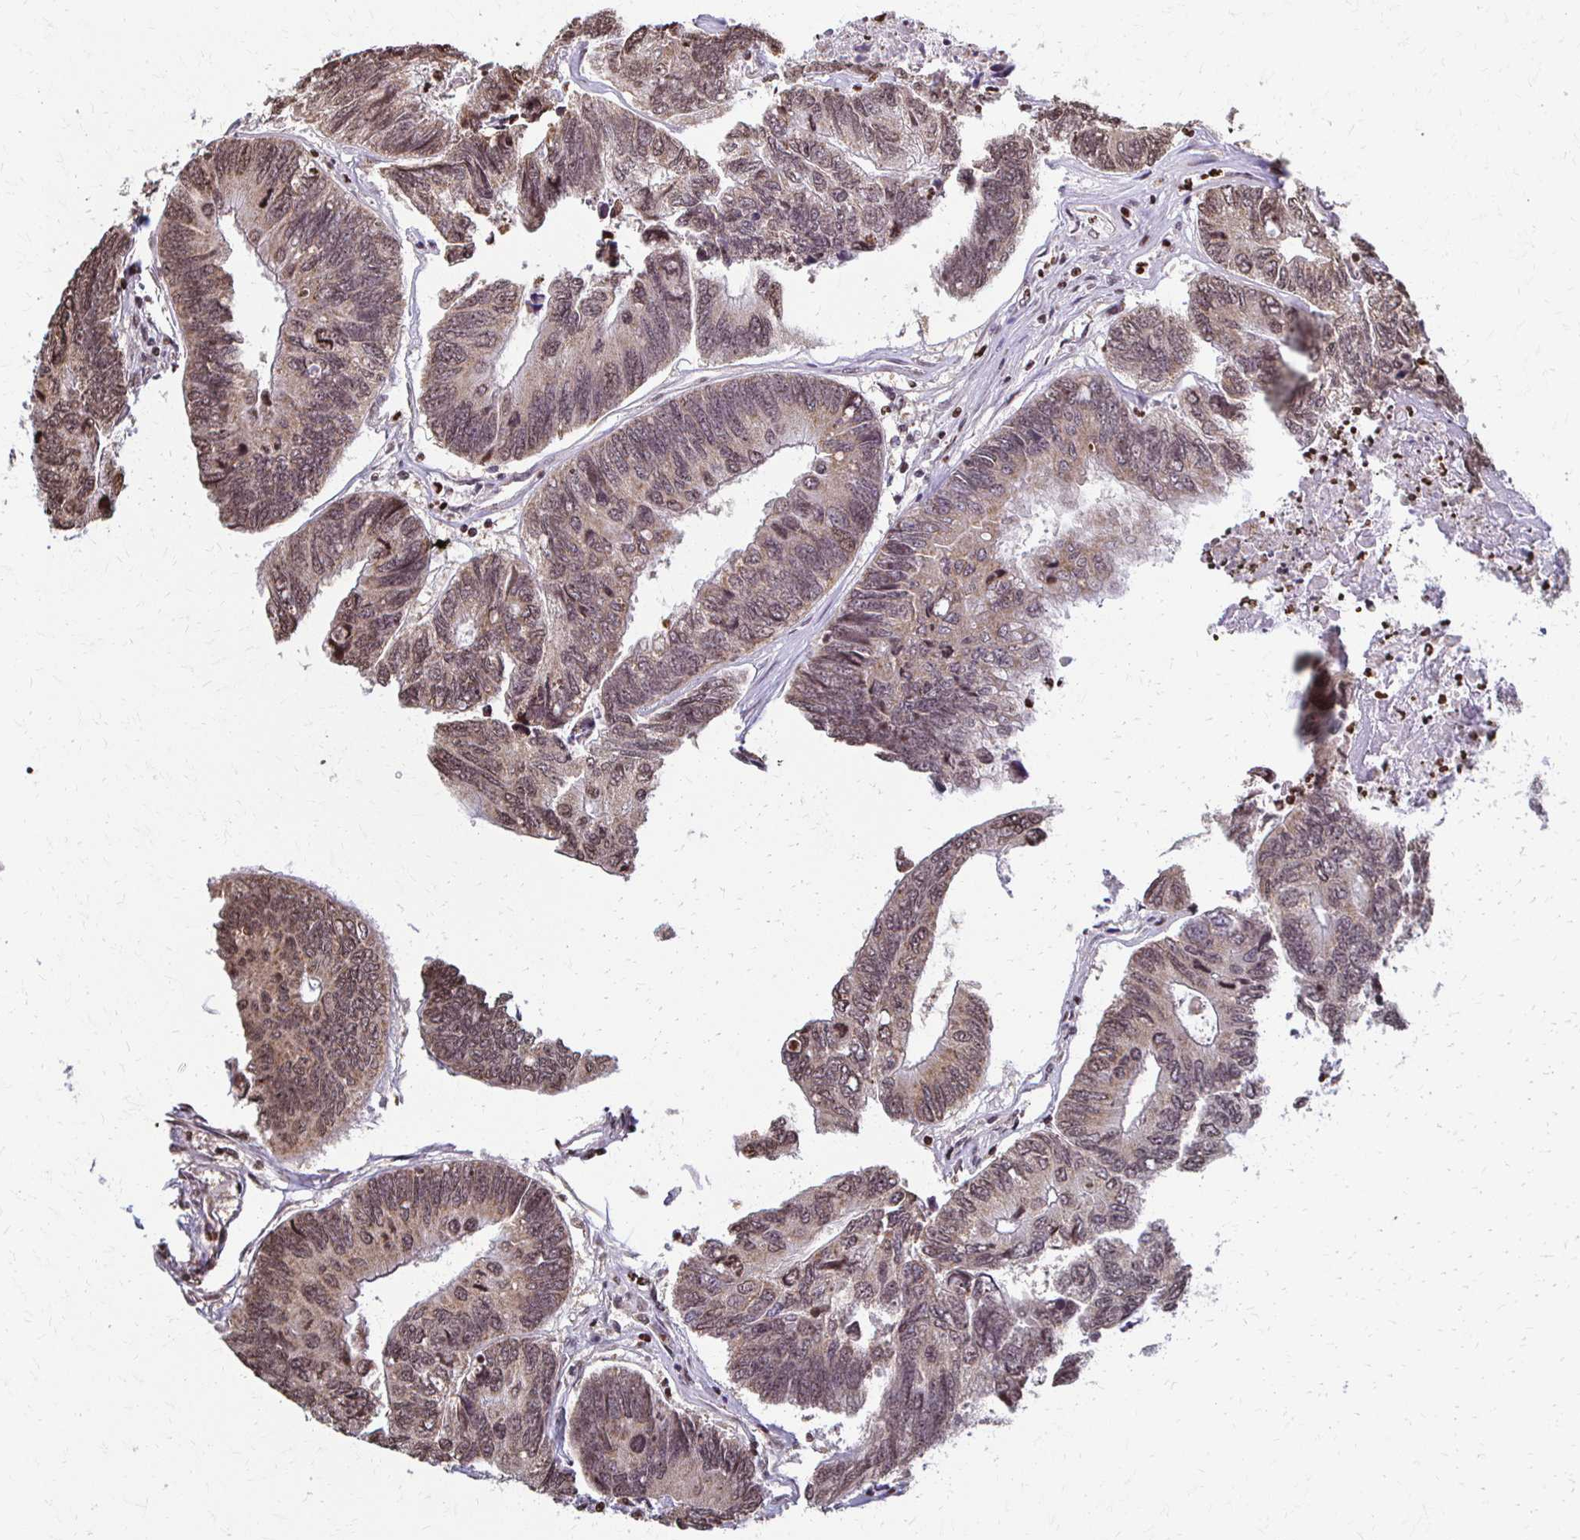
{"staining": {"intensity": "moderate", "quantity": ">75%", "location": "cytoplasmic/membranous,nuclear"}, "tissue": "colorectal cancer", "cell_type": "Tumor cells", "image_type": "cancer", "snomed": [{"axis": "morphology", "description": "Adenocarcinoma, NOS"}, {"axis": "topography", "description": "Colon"}], "caption": "This histopathology image shows IHC staining of colorectal cancer, with medium moderate cytoplasmic/membranous and nuclear expression in about >75% of tumor cells.", "gene": "HOXA9", "patient": {"sex": "female", "age": 67}}